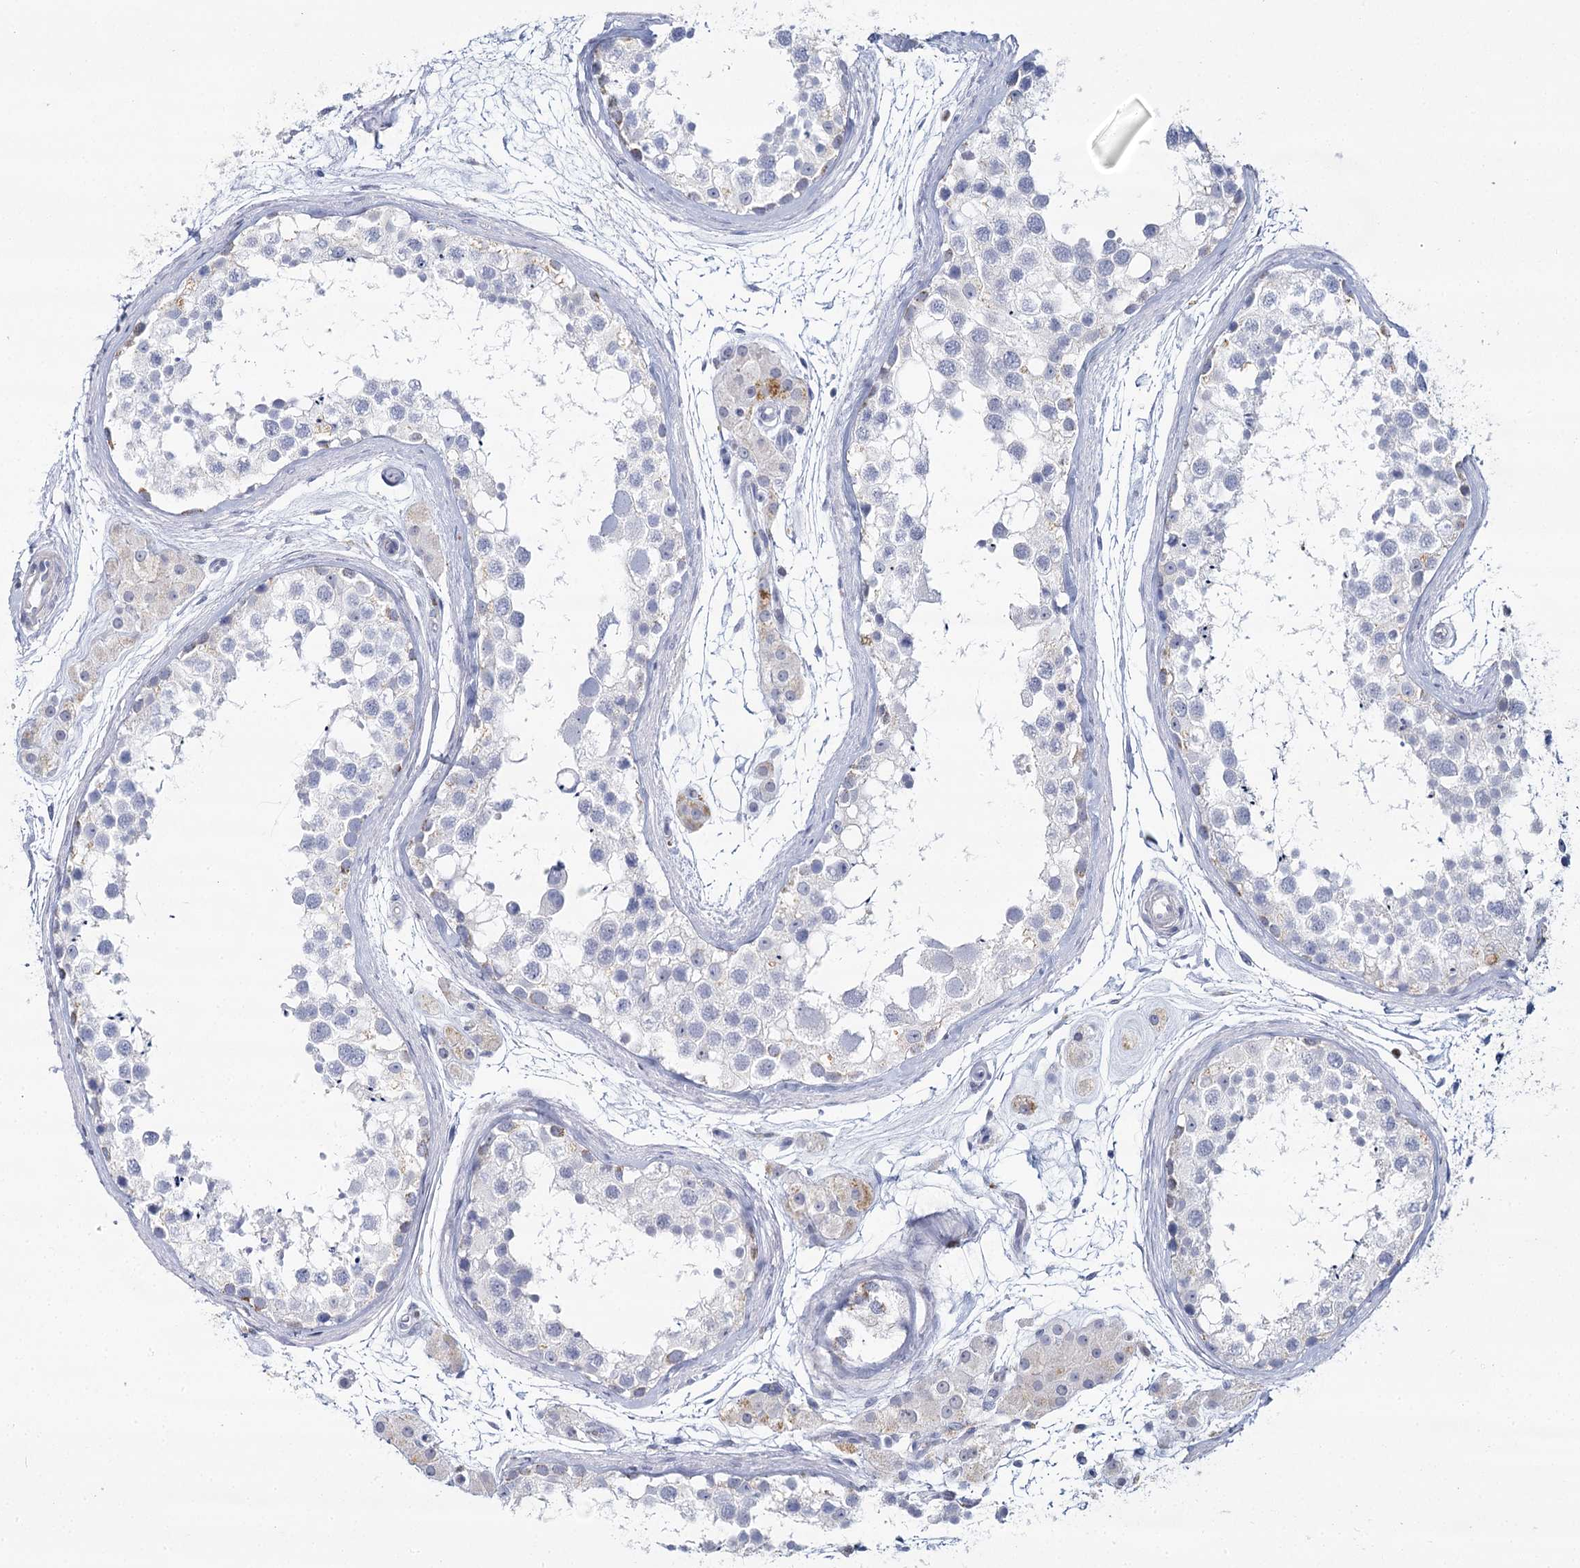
{"staining": {"intensity": "negative", "quantity": "none", "location": "none"}, "tissue": "testis", "cell_type": "Cells in seminiferous ducts", "image_type": "normal", "snomed": [{"axis": "morphology", "description": "Normal tissue, NOS"}, {"axis": "topography", "description": "Testis"}], "caption": "Immunohistochemical staining of unremarkable testis demonstrates no significant expression in cells in seminiferous ducts.", "gene": "IGSF3", "patient": {"sex": "male", "age": 56}}